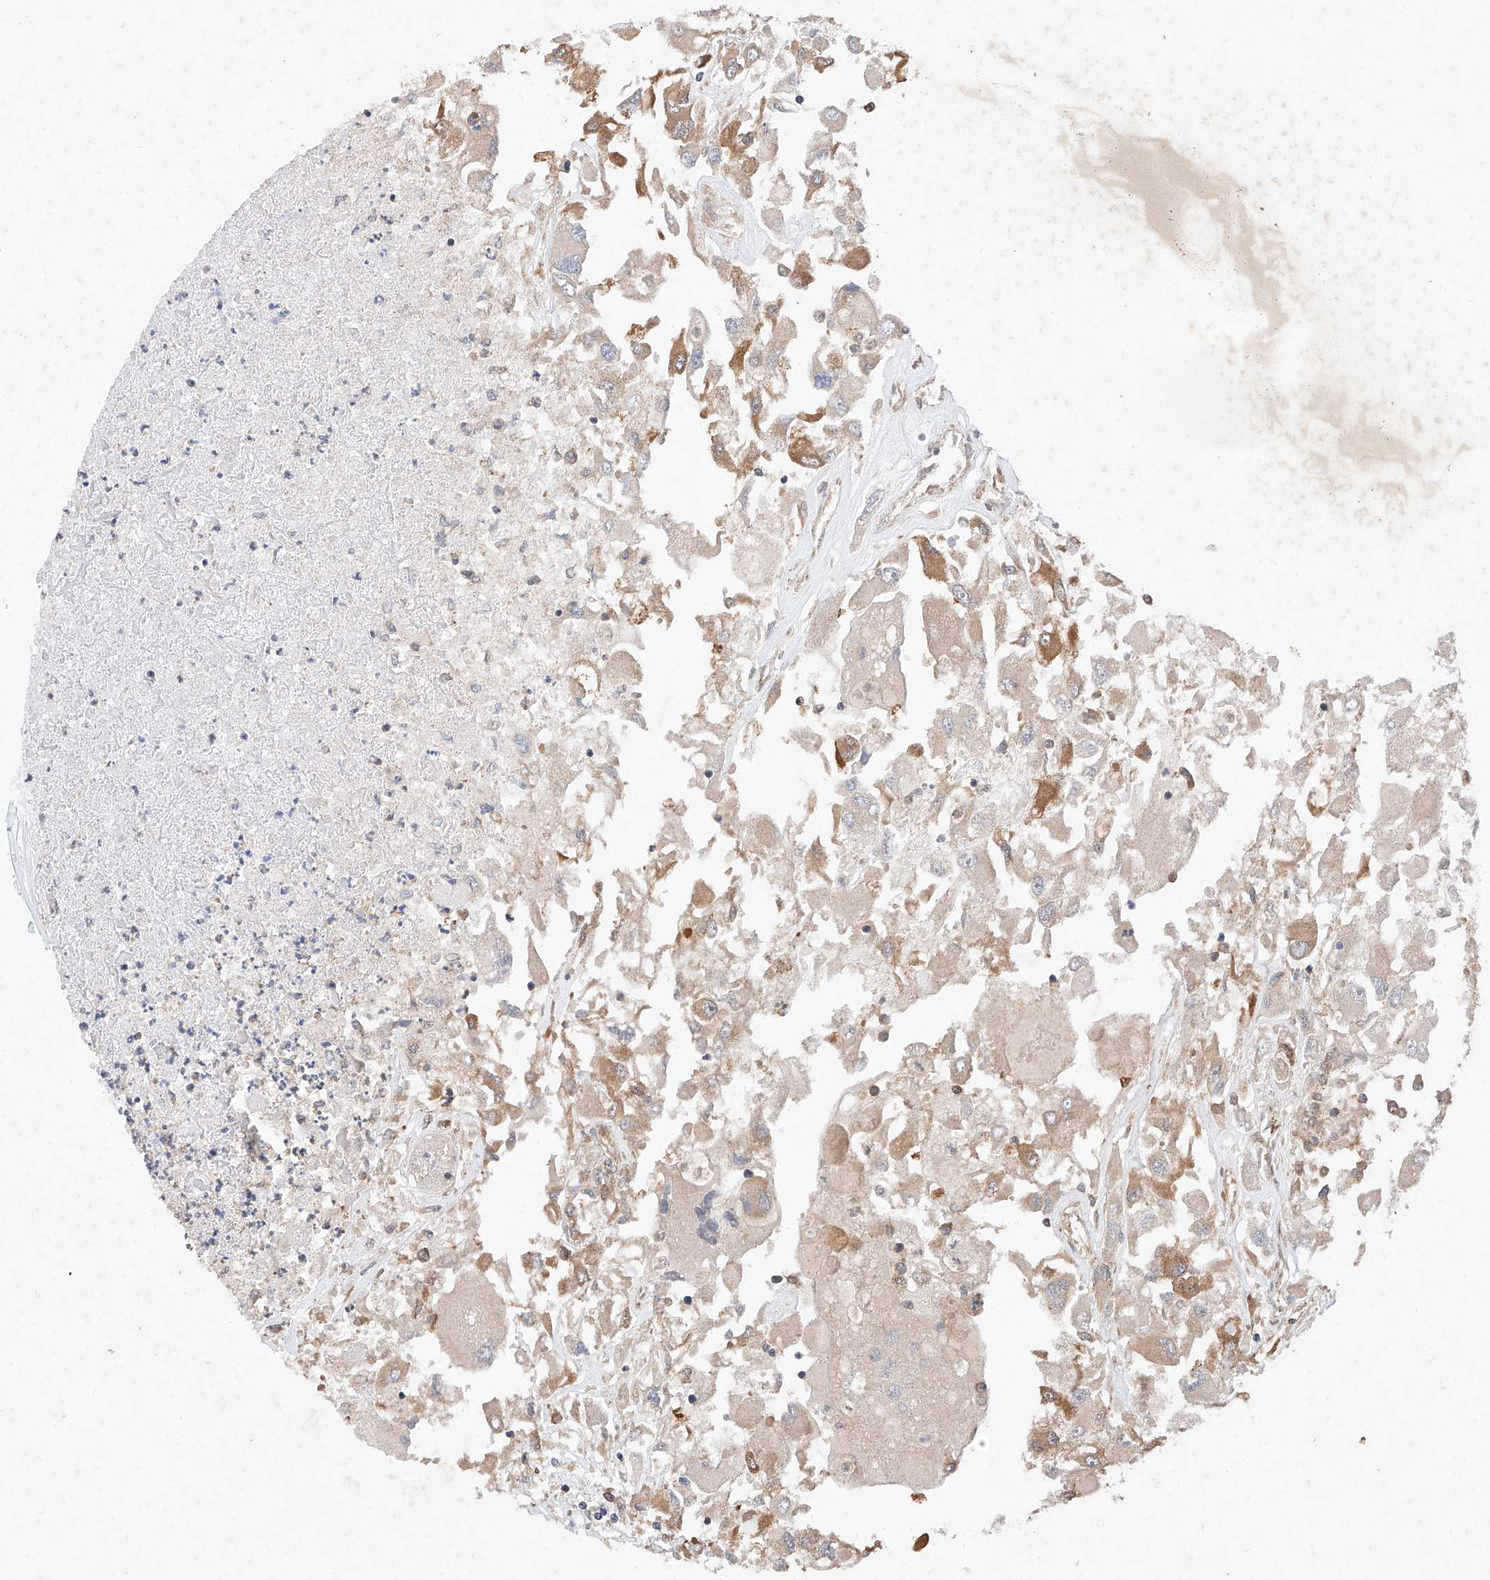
{"staining": {"intensity": "moderate", "quantity": "<25%", "location": "cytoplasmic/membranous"}, "tissue": "renal cancer", "cell_type": "Tumor cells", "image_type": "cancer", "snomed": [{"axis": "morphology", "description": "Adenocarcinoma, NOS"}, {"axis": "topography", "description": "Kidney"}], "caption": "This histopathology image exhibits immunohistochemistry (IHC) staining of human renal cancer (adenocarcinoma), with low moderate cytoplasmic/membranous staining in about <25% of tumor cells.", "gene": "ZSCAN4", "patient": {"sex": "female", "age": 52}}